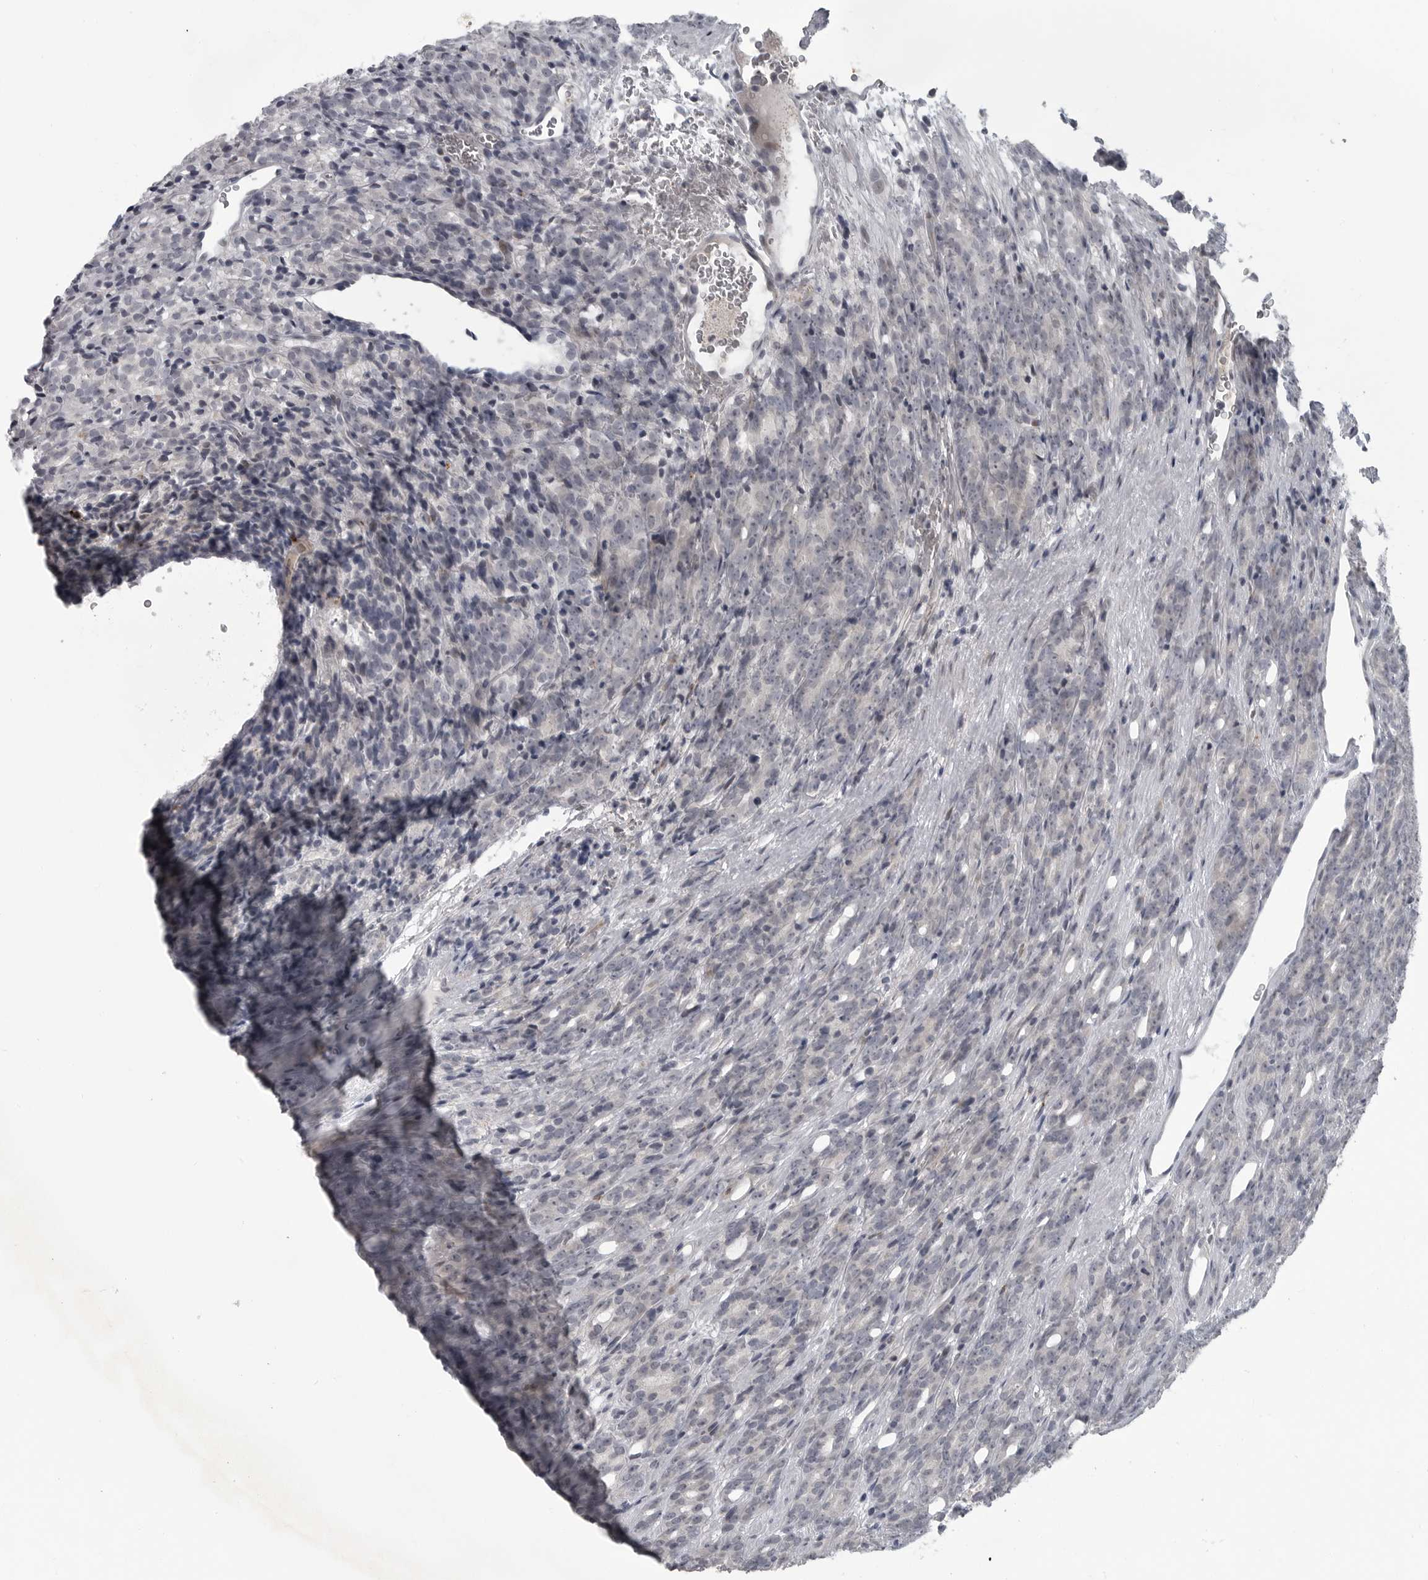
{"staining": {"intensity": "negative", "quantity": "none", "location": "none"}, "tissue": "prostate cancer", "cell_type": "Tumor cells", "image_type": "cancer", "snomed": [{"axis": "morphology", "description": "Adenocarcinoma, High grade"}, {"axis": "topography", "description": "Prostate"}], "caption": "Immunohistochemistry micrograph of neoplastic tissue: adenocarcinoma (high-grade) (prostate) stained with DAB exhibits no significant protein expression in tumor cells. Brightfield microscopy of IHC stained with DAB (brown) and hematoxylin (blue), captured at high magnification.", "gene": "LYSMD1", "patient": {"sex": "male", "age": 62}}